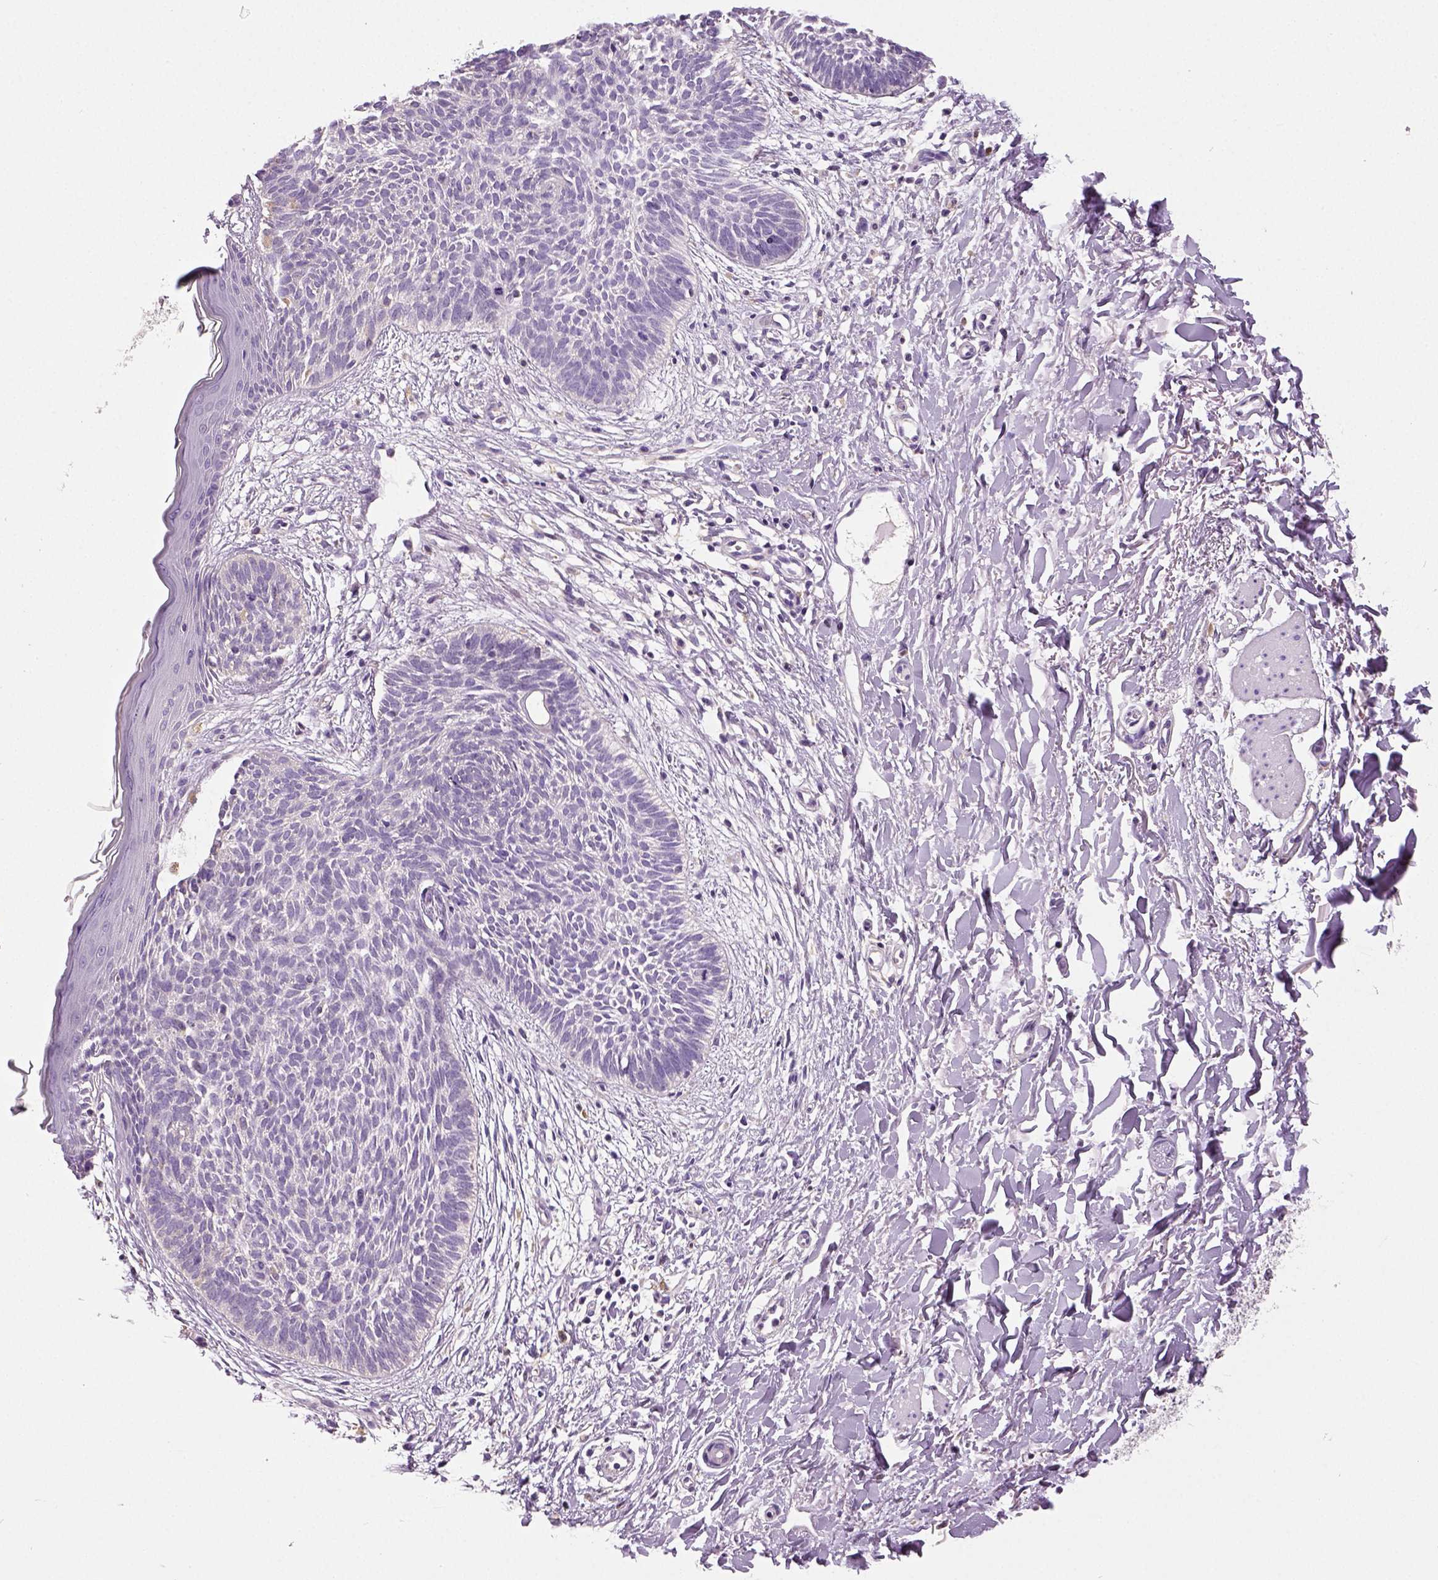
{"staining": {"intensity": "negative", "quantity": "none", "location": "none"}, "tissue": "skin cancer", "cell_type": "Tumor cells", "image_type": "cancer", "snomed": [{"axis": "morphology", "description": "Basal cell carcinoma"}, {"axis": "topography", "description": "Skin"}], "caption": "Immunohistochemistry (IHC) of skin basal cell carcinoma demonstrates no staining in tumor cells.", "gene": "NECAB2", "patient": {"sex": "female", "age": 84}}